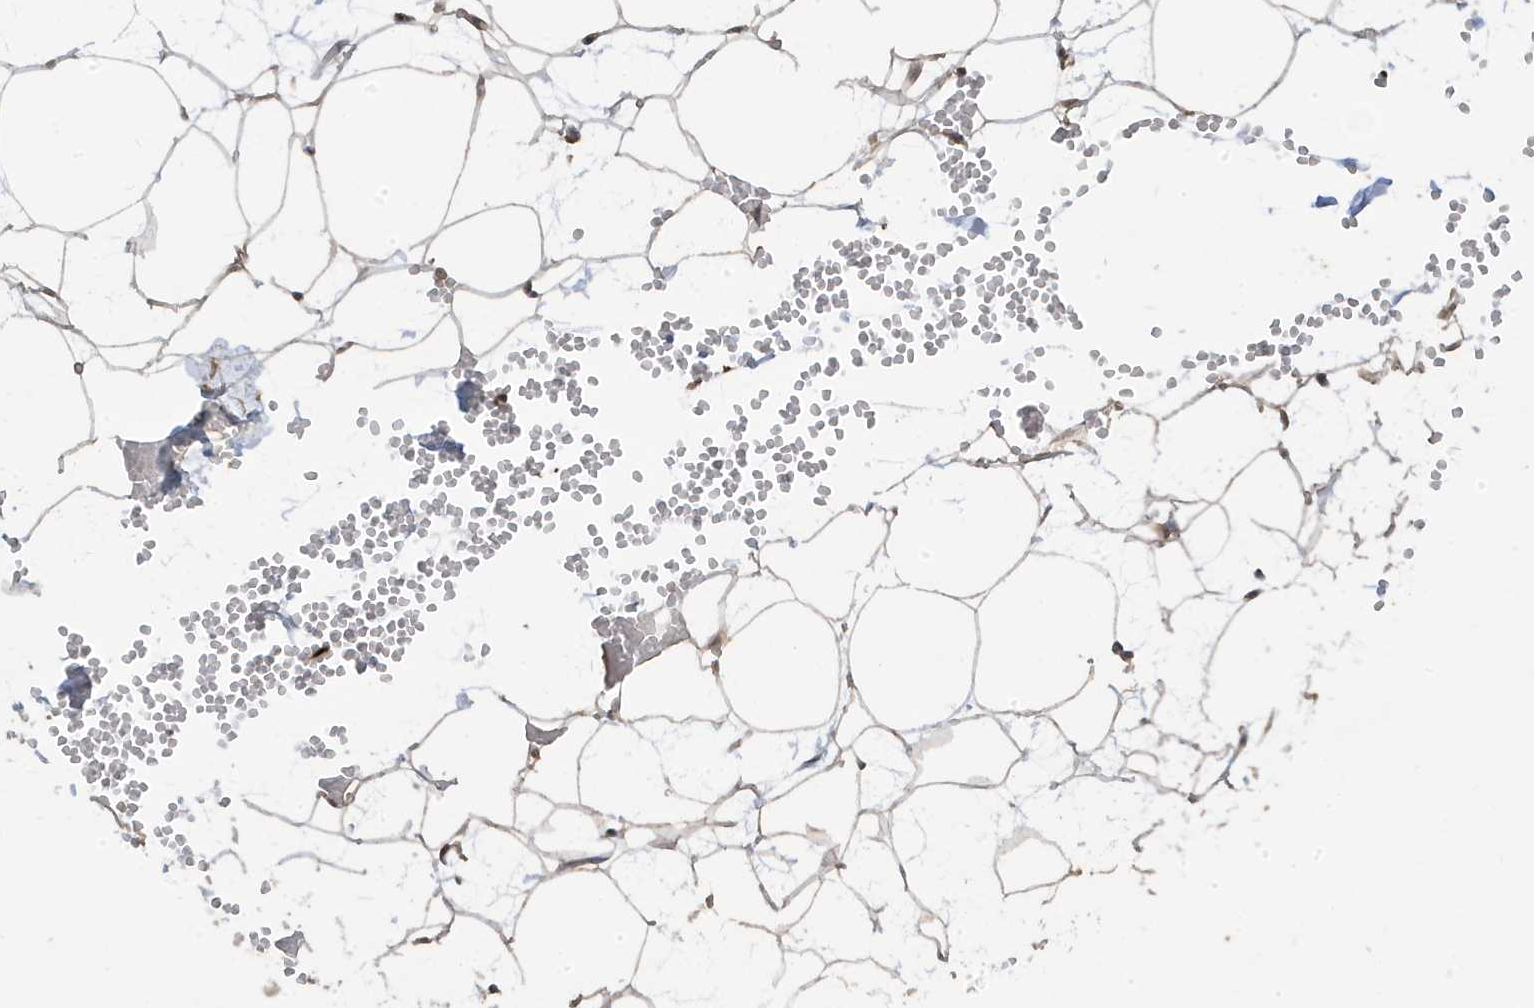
{"staining": {"intensity": "moderate", "quantity": ">75%", "location": "cytoplasmic/membranous,nuclear"}, "tissue": "adipose tissue", "cell_type": "Adipocytes", "image_type": "normal", "snomed": [{"axis": "morphology", "description": "Normal tissue, NOS"}, {"axis": "topography", "description": "Breast"}], "caption": "Immunohistochemistry image of normal human adipose tissue stained for a protein (brown), which shows medium levels of moderate cytoplasmic/membranous,nuclear staining in about >75% of adipocytes.", "gene": "DNAJC12", "patient": {"sex": "female", "age": 23}}